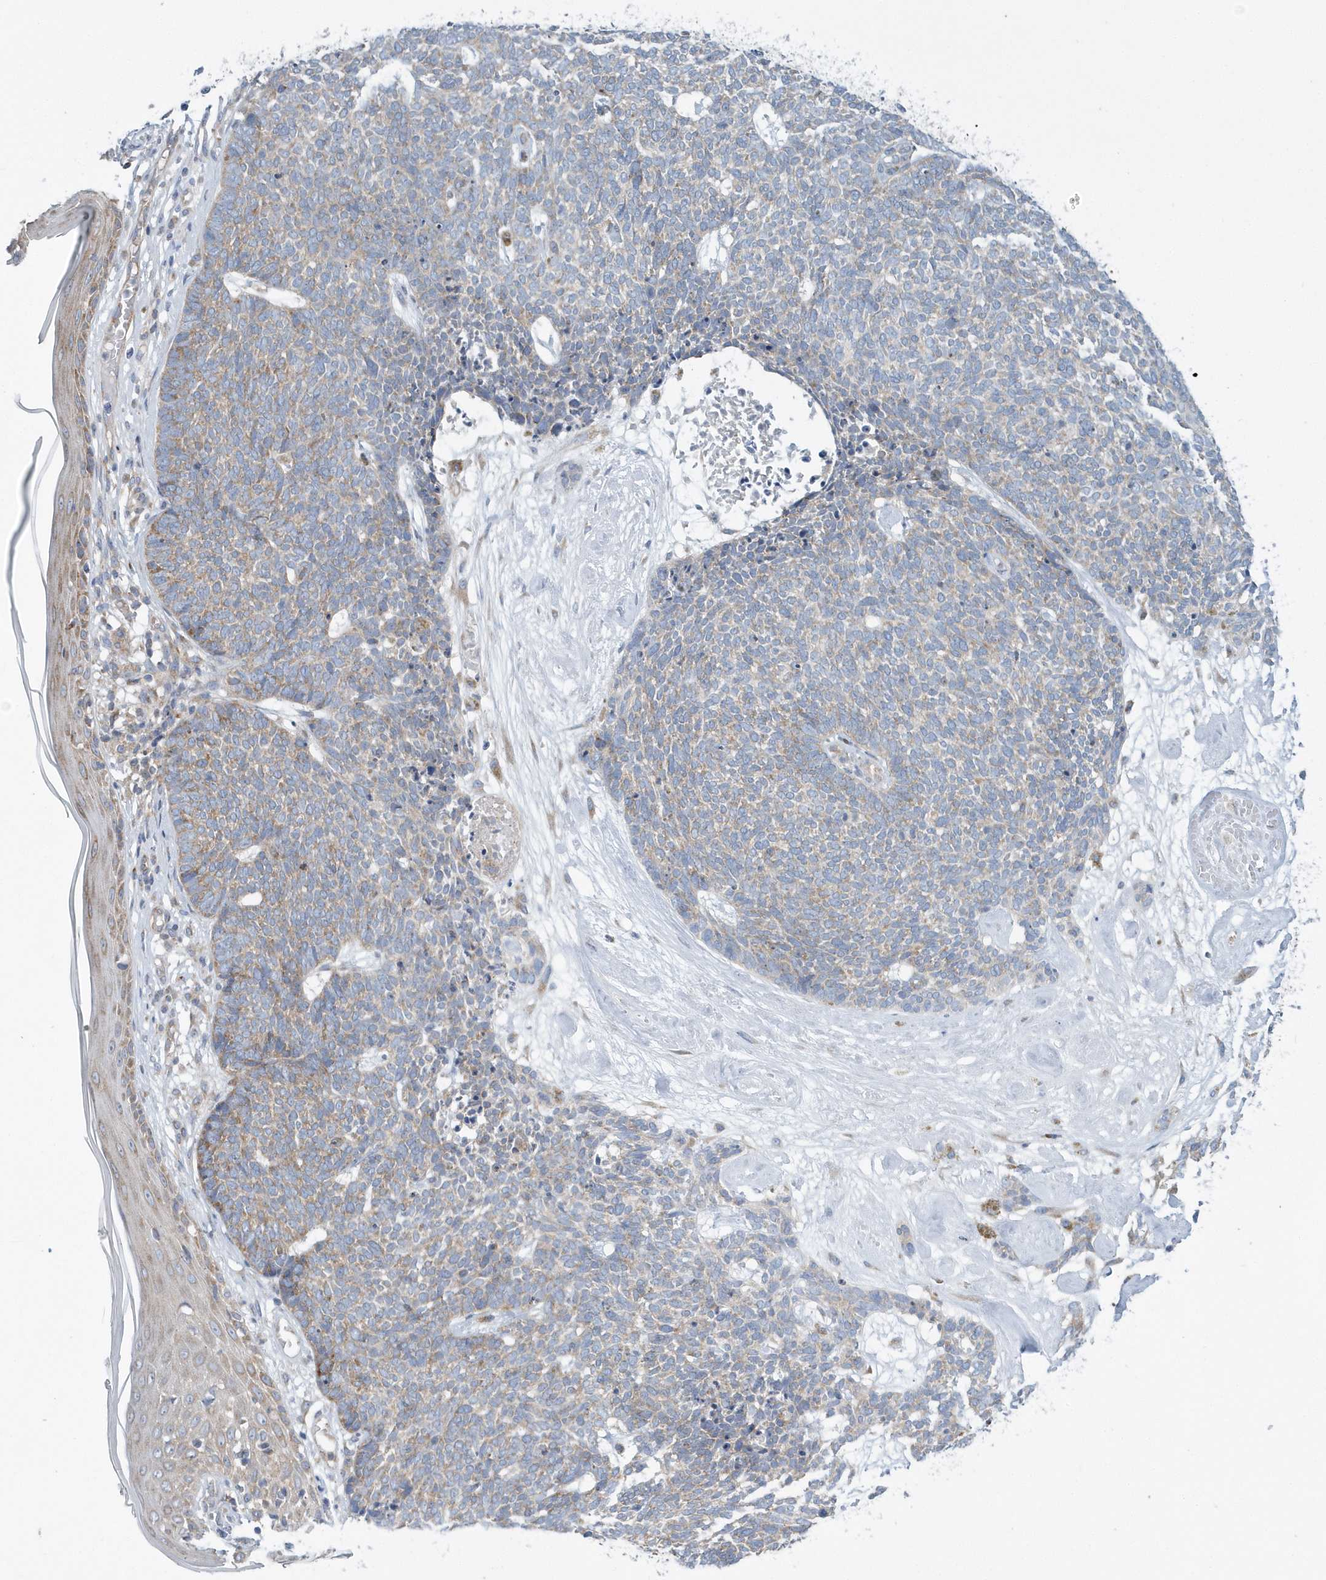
{"staining": {"intensity": "weak", "quantity": "<25%", "location": "cytoplasmic/membranous"}, "tissue": "skin cancer", "cell_type": "Tumor cells", "image_type": "cancer", "snomed": [{"axis": "morphology", "description": "Basal cell carcinoma"}, {"axis": "topography", "description": "Skin"}], "caption": "Human basal cell carcinoma (skin) stained for a protein using immunohistochemistry (IHC) shows no staining in tumor cells.", "gene": "EIF3C", "patient": {"sex": "female", "age": 84}}